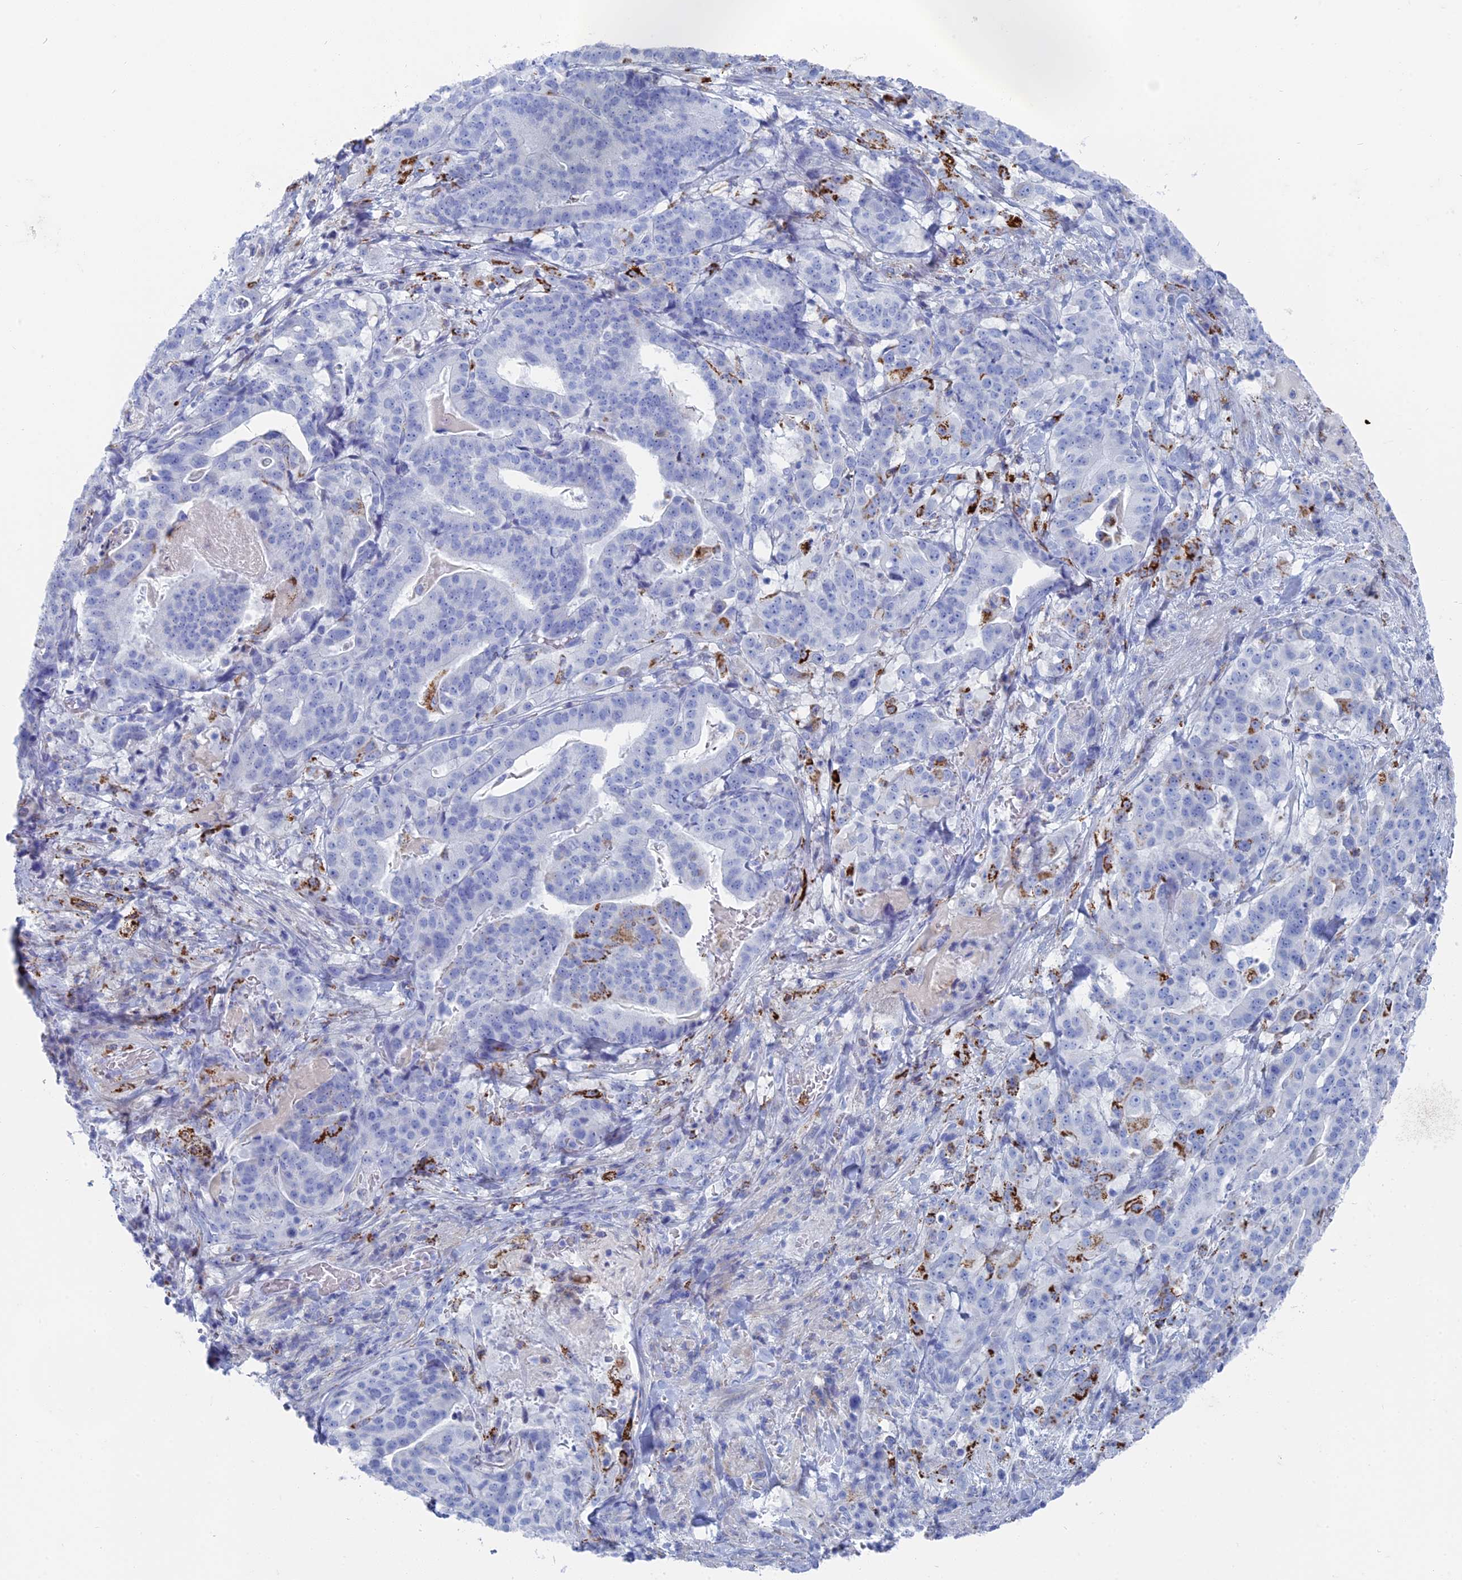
{"staining": {"intensity": "strong", "quantity": "<25%", "location": "cytoplasmic/membranous"}, "tissue": "stomach cancer", "cell_type": "Tumor cells", "image_type": "cancer", "snomed": [{"axis": "morphology", "description": "Adenocarcinoma, NOS"}, {"axis": "topography", "description": "Stomach"}], "caption": "Strong cytoplasmic/membranous staining for a protein is appreciated in about <25% of tumor cells of stomach cancer (adenocarcinoma) using immunohistochemistry (IHC).", "gene": "ALMS1", "patient": {"sex": "male", "age": 48}}